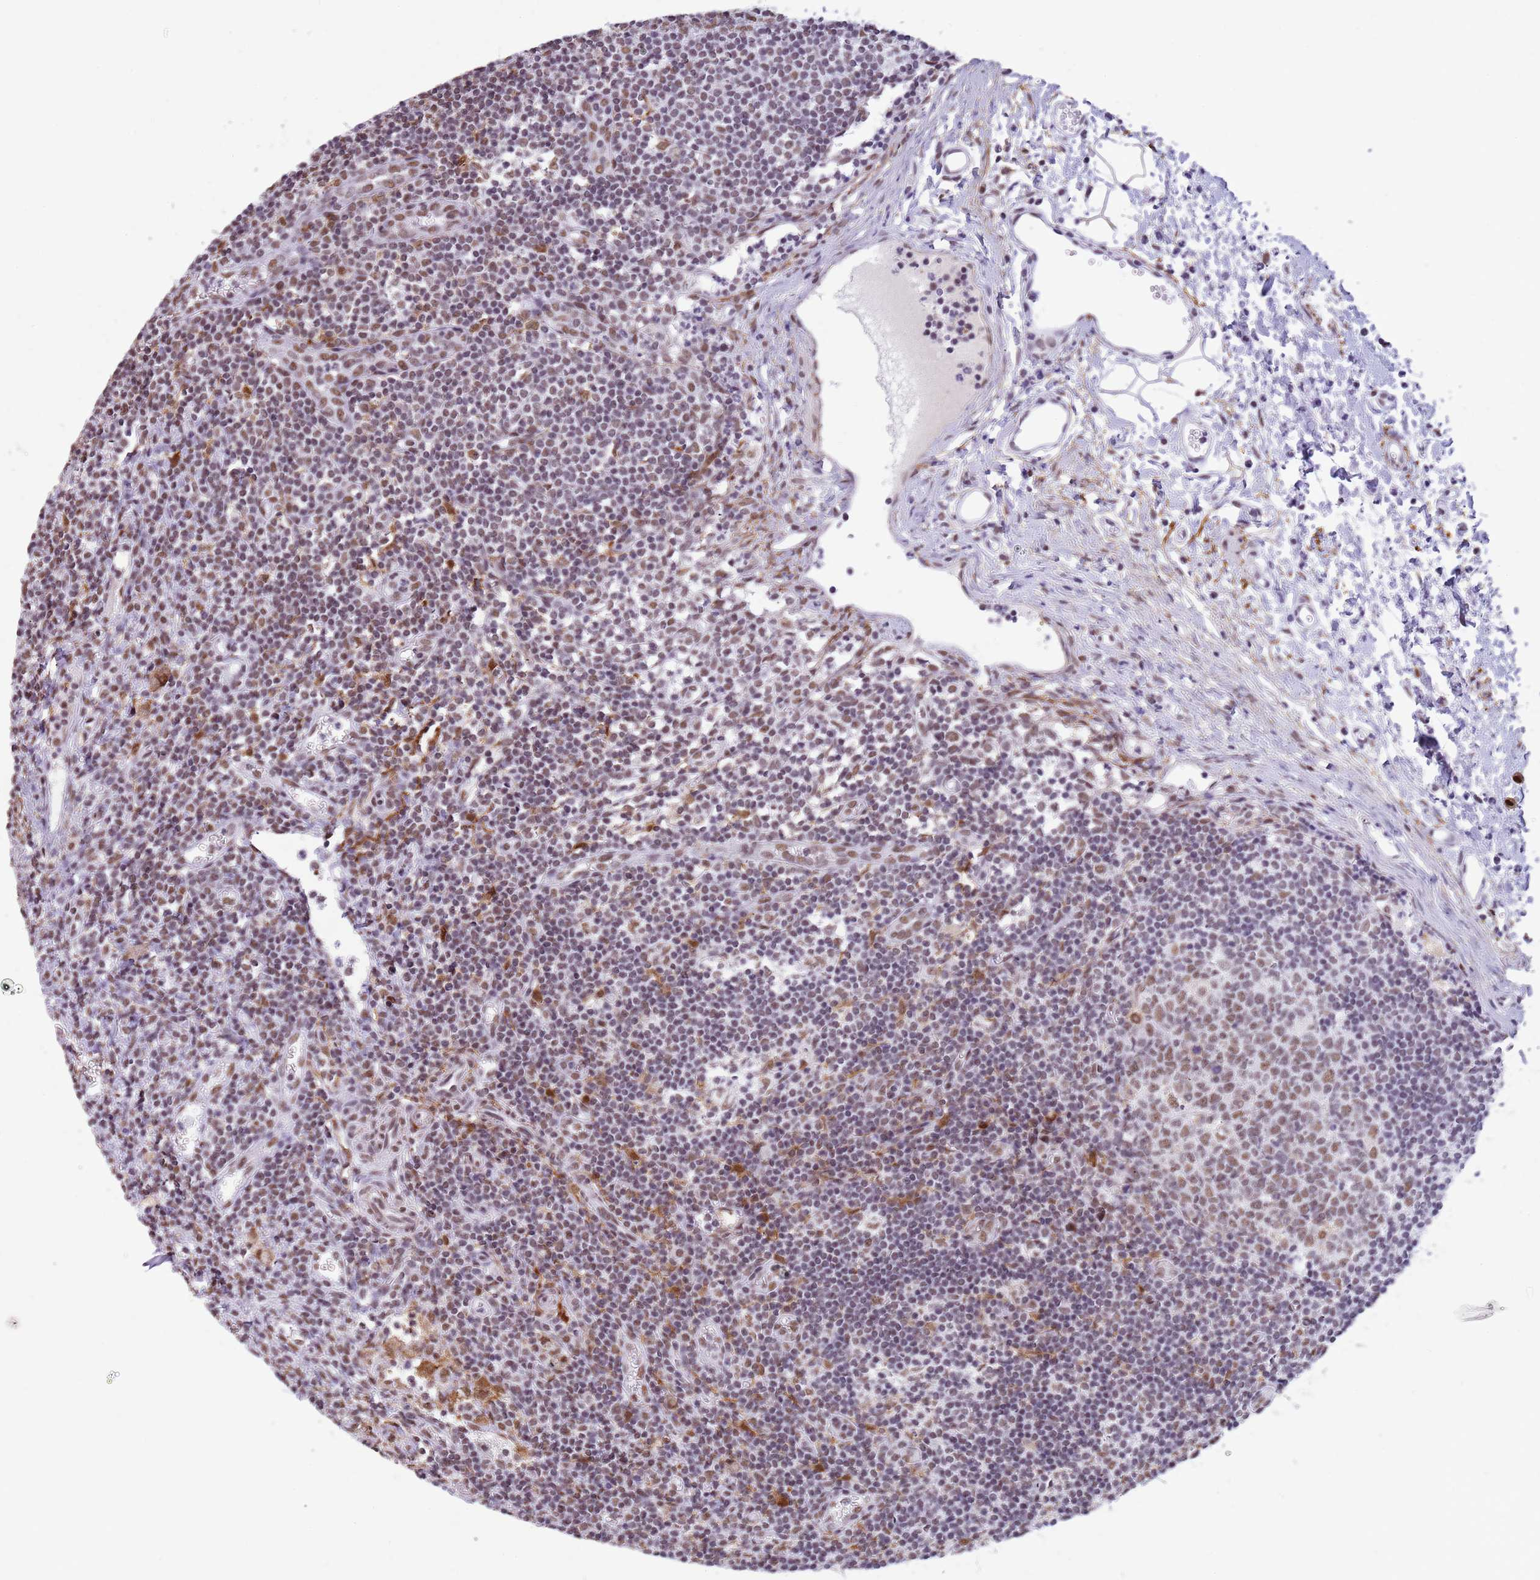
{"staining": {"intensity": "moderate", "quantity": "25%-75%", "location": "nuclear"}, "tissue": "lymph node", "cell_type": "Germinal center cells", "image_type": "normal", "snomed": [{"axis": "morphology", "description": "Normal tissue, NOS"}, {"axis": "topography", "description": "Lymph node"}], "caption": "Lymph node stained with a brown dye exhibits moderate nuclear positive expression in approximately 25%-75% of germinal center cells.", "gene": "TRIM32", "patient": {"sex": "female", "age": 37}}